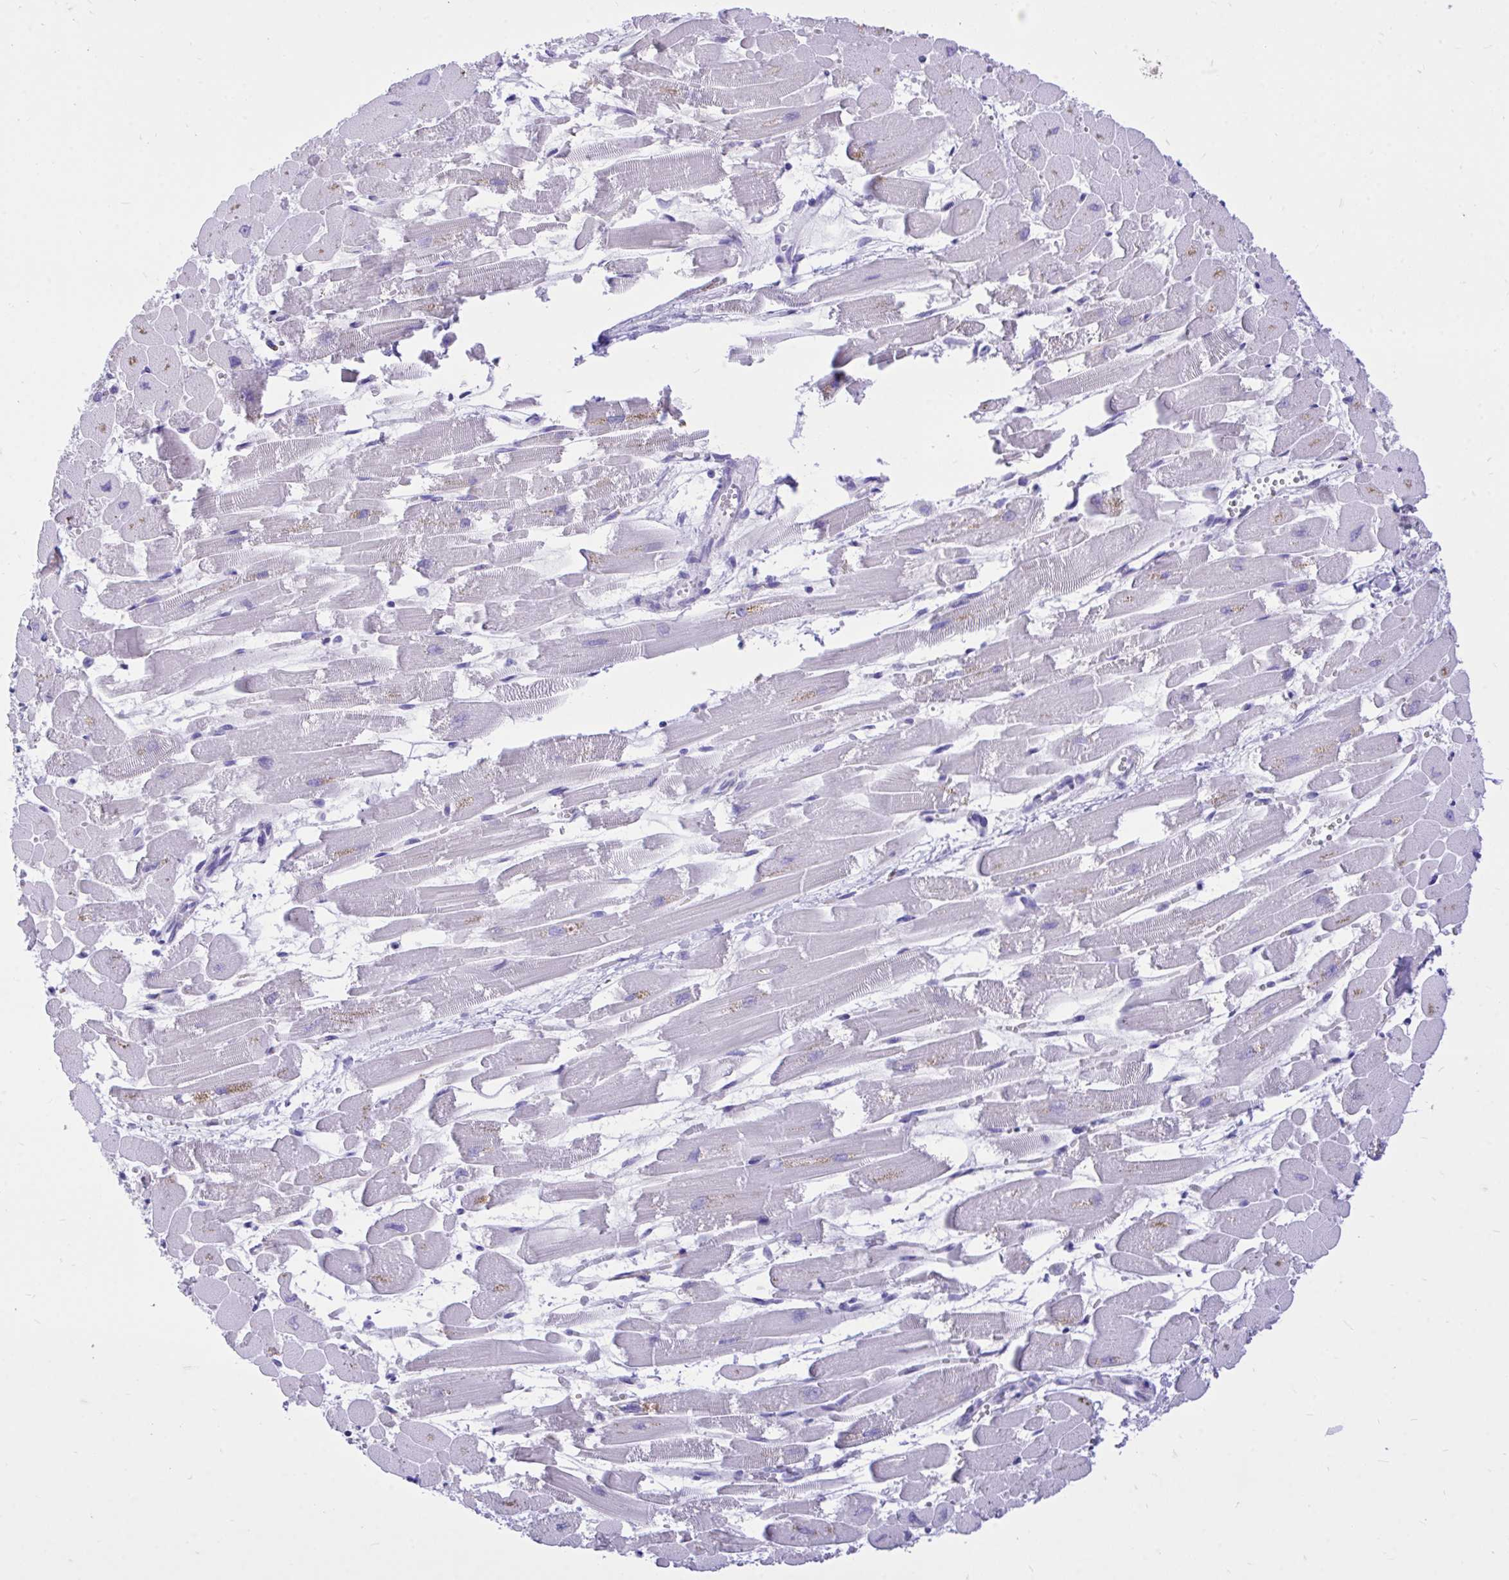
{"staining": {"intensity": "negative", "quantity": "none", "location": "none"}, "tissue": "heart muscle", "cell_type": "Cardiomyocytes", "image_type": "normal", "snomed": [{"axis": "morphology", "description": "Normal tissue, NOS"}, {"axis": "topography", "description": "Heart"}], "caption": "An image of heart muscle stained for a protein displays no brown staining in cardiomyocytes. (IHC, brightfield microscopy, high magnification).", "gene": "MON1A", "patient": {"sex": "female", "age": 52}}